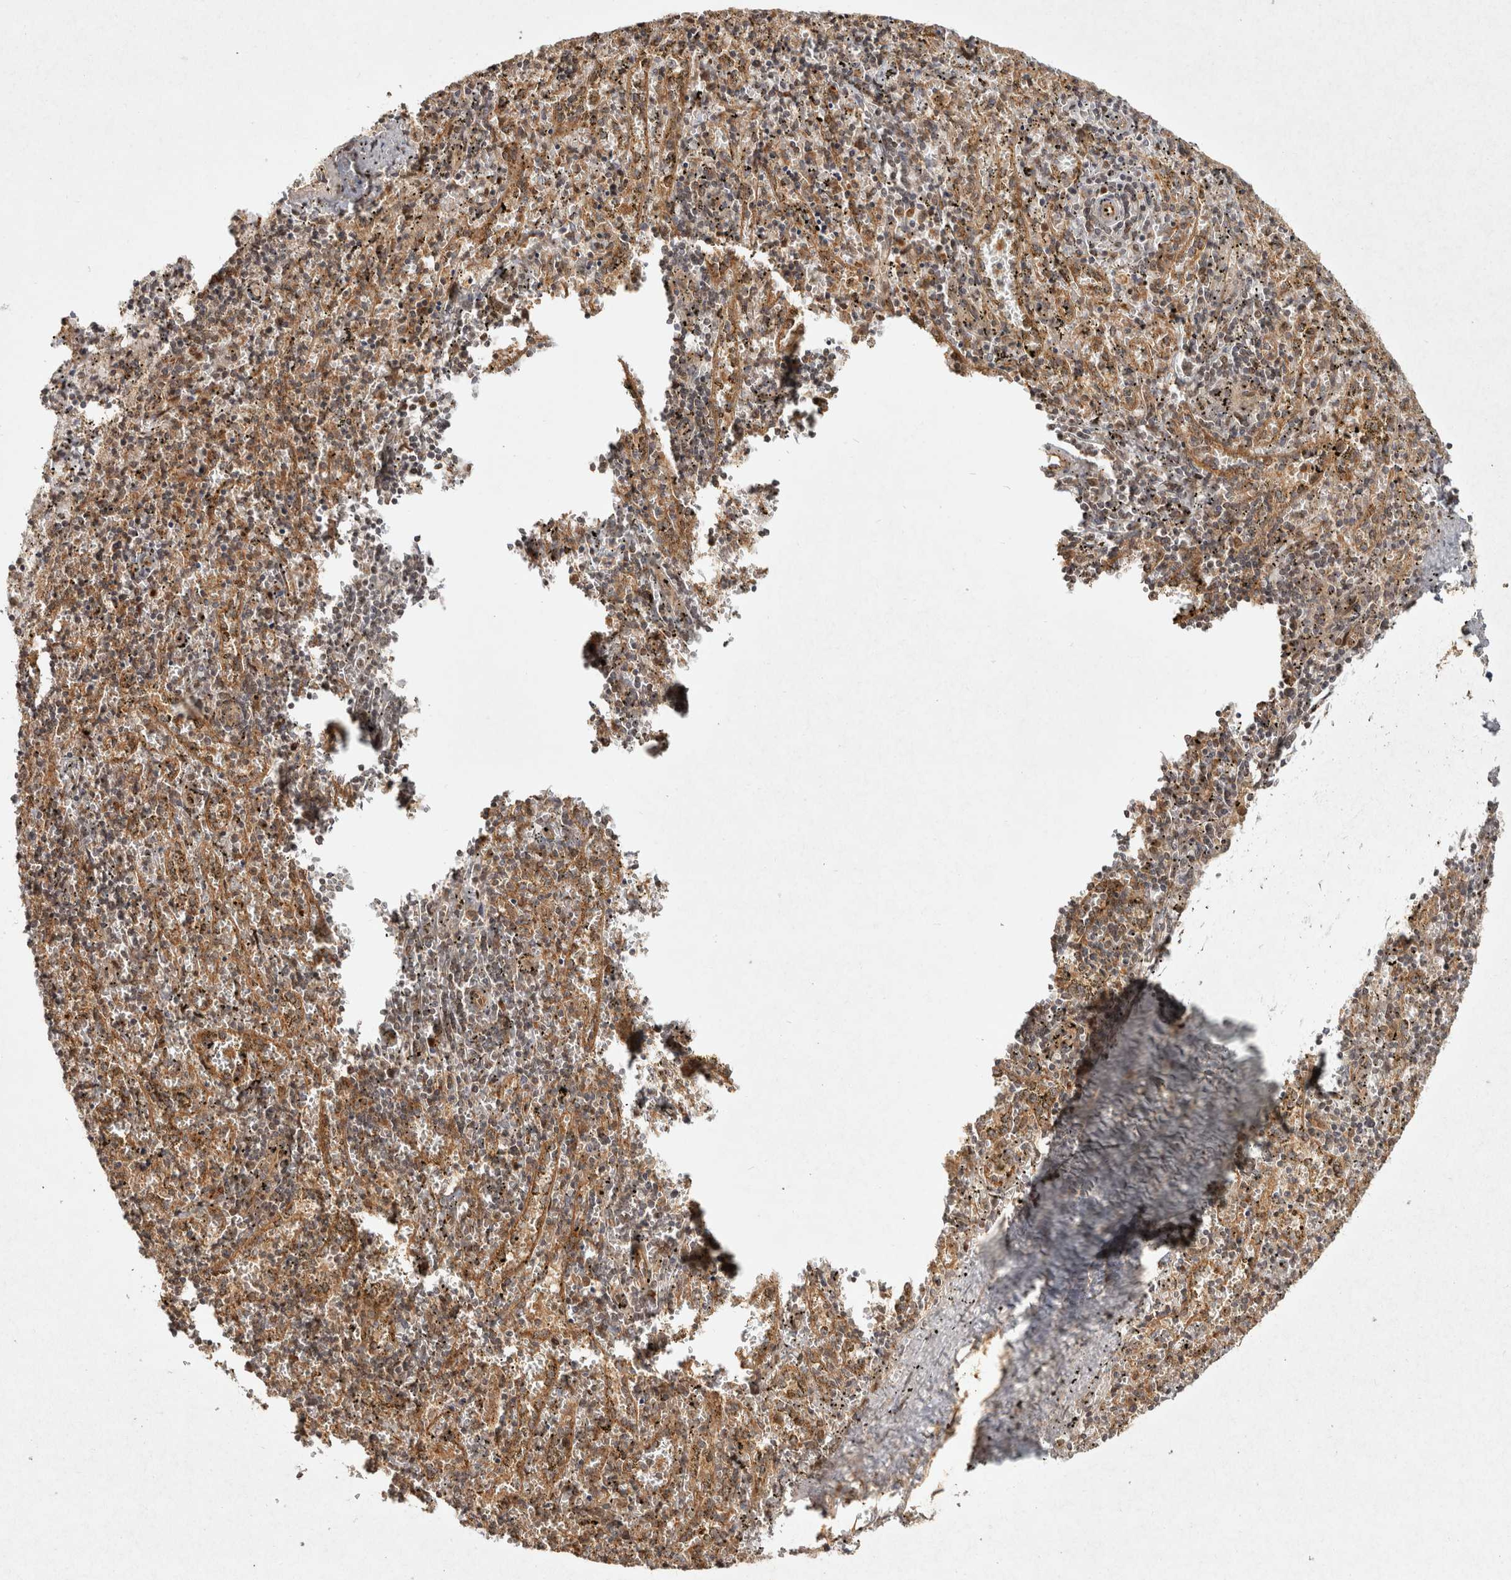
{"staining": {"intensity": "moderate", "quantity": "<25%", "location": "cytoplasmic/membranous,nuclear"}, "tissue": "spleen", "cell_type": "Cells in red pulp", "image_type": "normal", "snomed": [{"axis": "morphology", "description": "Normal tissue, NOS"}, {"axis": "topography", "description": "Spleen"}], "caption": "Cells in red pulp demonstrate low levels of moderate cytoplasmic/membranous,nuclear expression in approximately <25% of cells in benign spleen. (brown staining indicates protein expression, while blue staining denotes nuclei).", "gene": "CAMSAP2", "patient": {"sex": "male", "age": 11}}